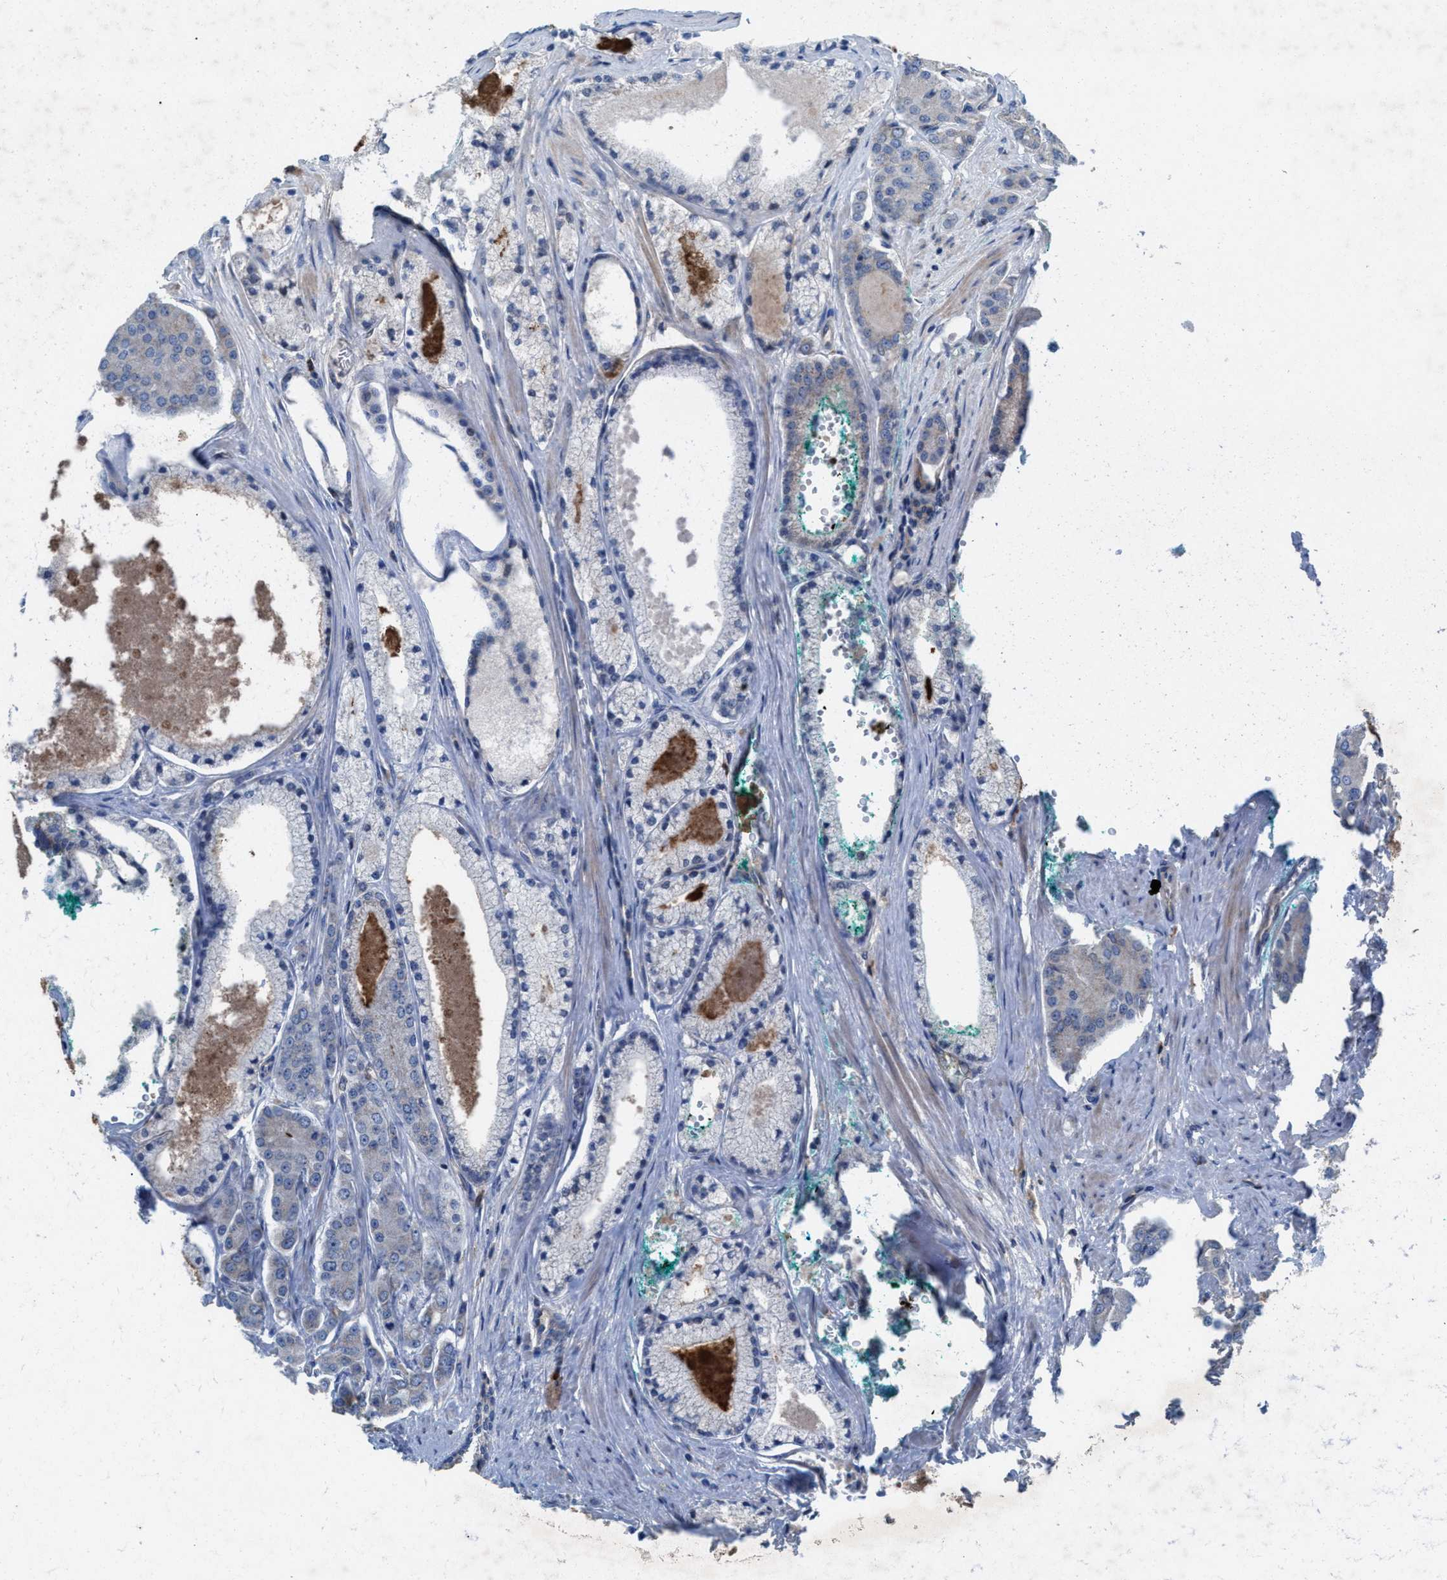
{"staining": {"intensity": "weak", "quantity": "25%-75%", "location": "cytoplasmic/membranous"}, "tissue": "prostate cancer", "cell_type": "Tumor cells", "image_type": "cancer", "snomed": [{"axis": "morphology", "description": "Adenocarcinoma, High grade"}, {"axis": "topography", "description": "Prostate"}], "caption": "Immunohistochemistry (IHC) of human prostate cancer (adenocarcinoma (high-grade)) shows low levels of weak cytoplasmic/membranous expression in approximately 25%-75% of tumor cells.", "gene": "MRM1", "patient": {"sex": "male", "age": 71}}